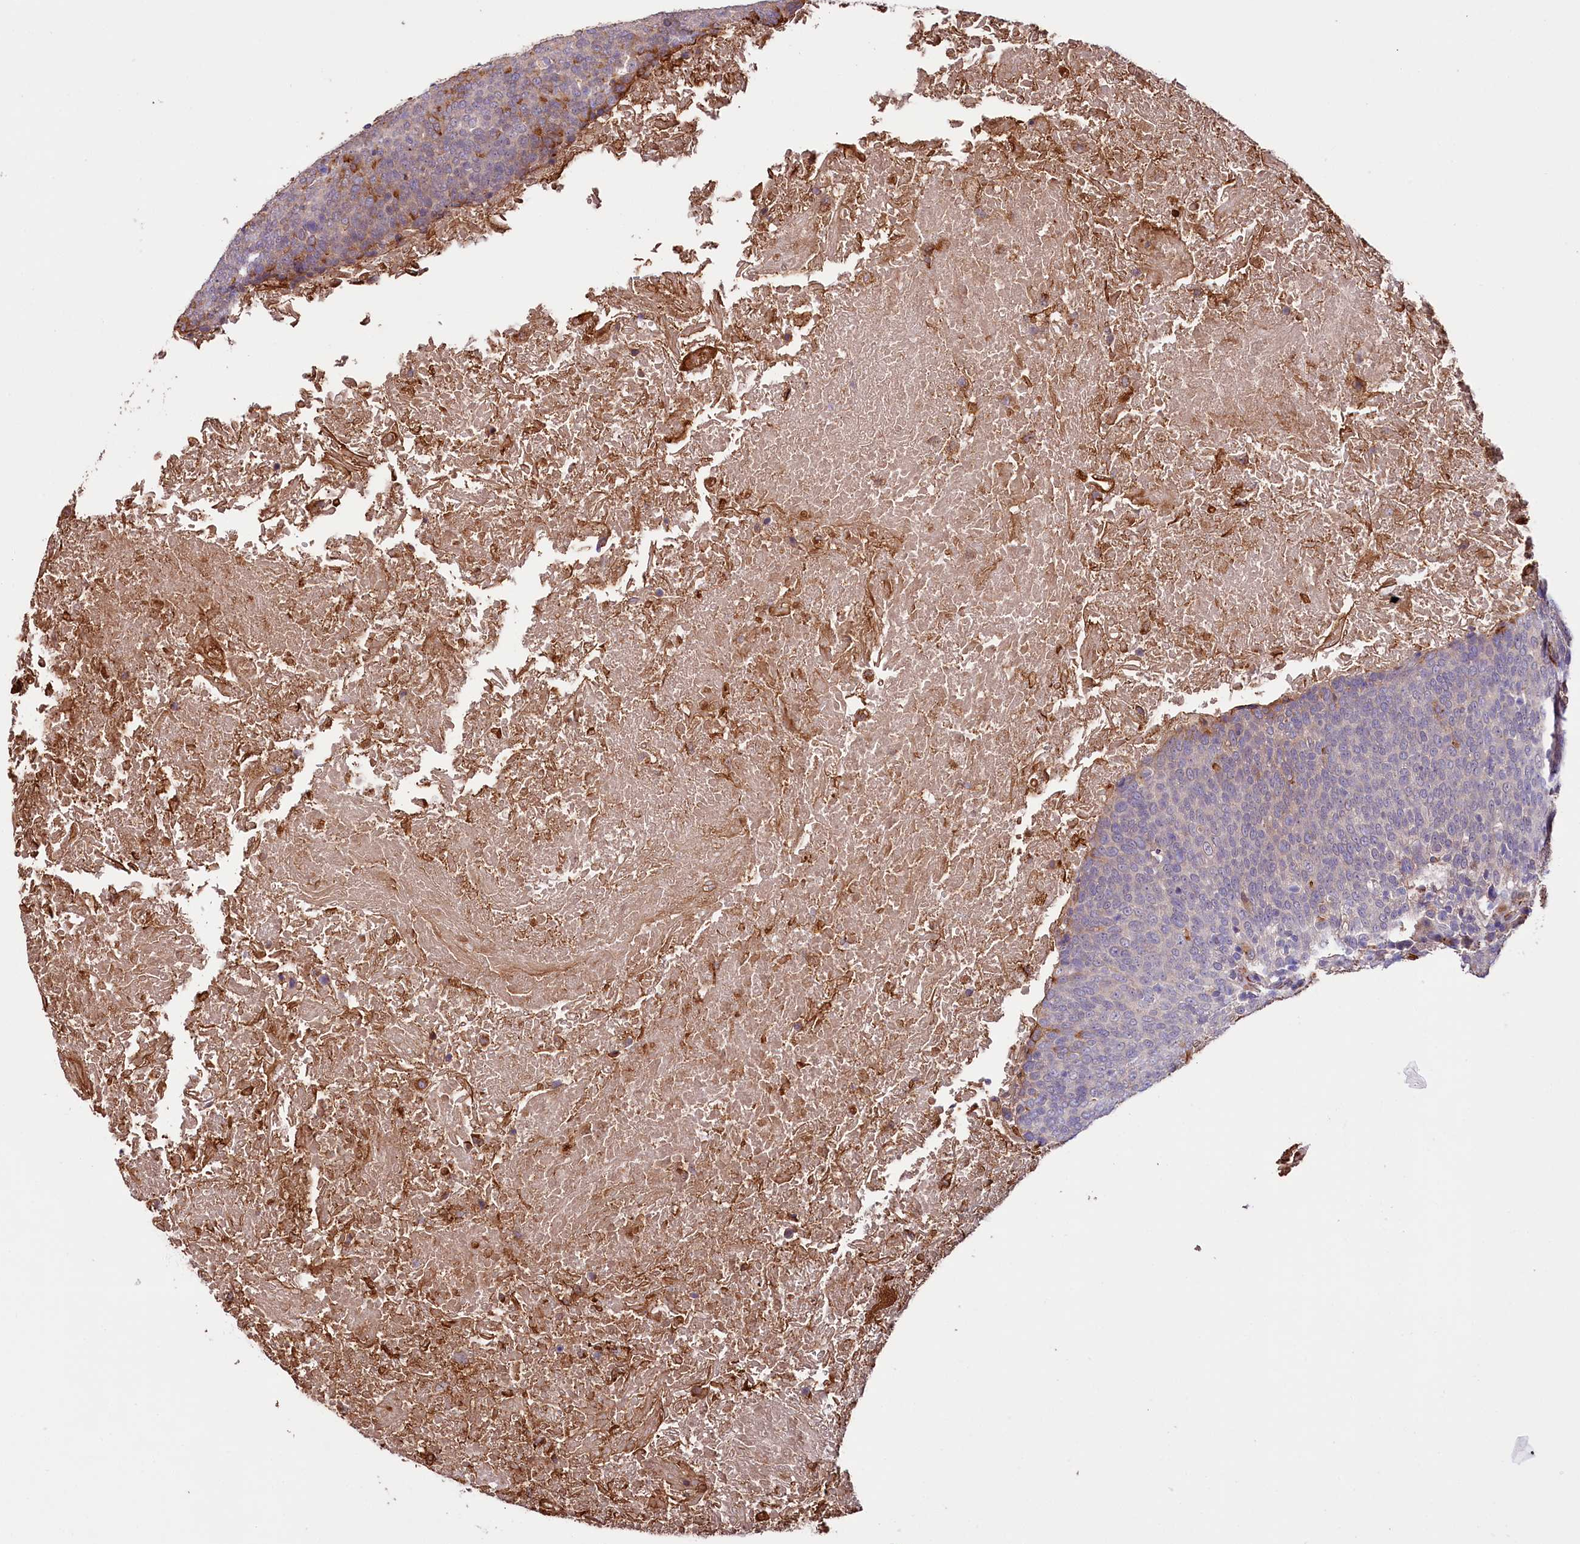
{"staining": {"intensity": "moderate", "quantity": "<25%", "location": "cytoplasmic/membranous"}, "tissue": "head and neck cancer", "cell_type": "Tumor cells", "image_type": "cancer", "snomed": [{"axis": "morphology", "description": "Squamous cell carcinoma, NOS"}, {"axis": "morphology", "description": "Squamous cell carcinoma, metastatic, NOS"}, {"axis": "topography", "description": "Lymph node"}, {"axis": "topography", "description": "Head-Neck"}], "caption": "An image showing moderate cytoplasmic/membranous positivity in approximately <25% of tumor cells in head and neck metastatic squamous cell carcinoma, as visualized by brown immunohistochemical staining.", "gene": "TTC12", "patient": {"sex": "male", "age": 62}}